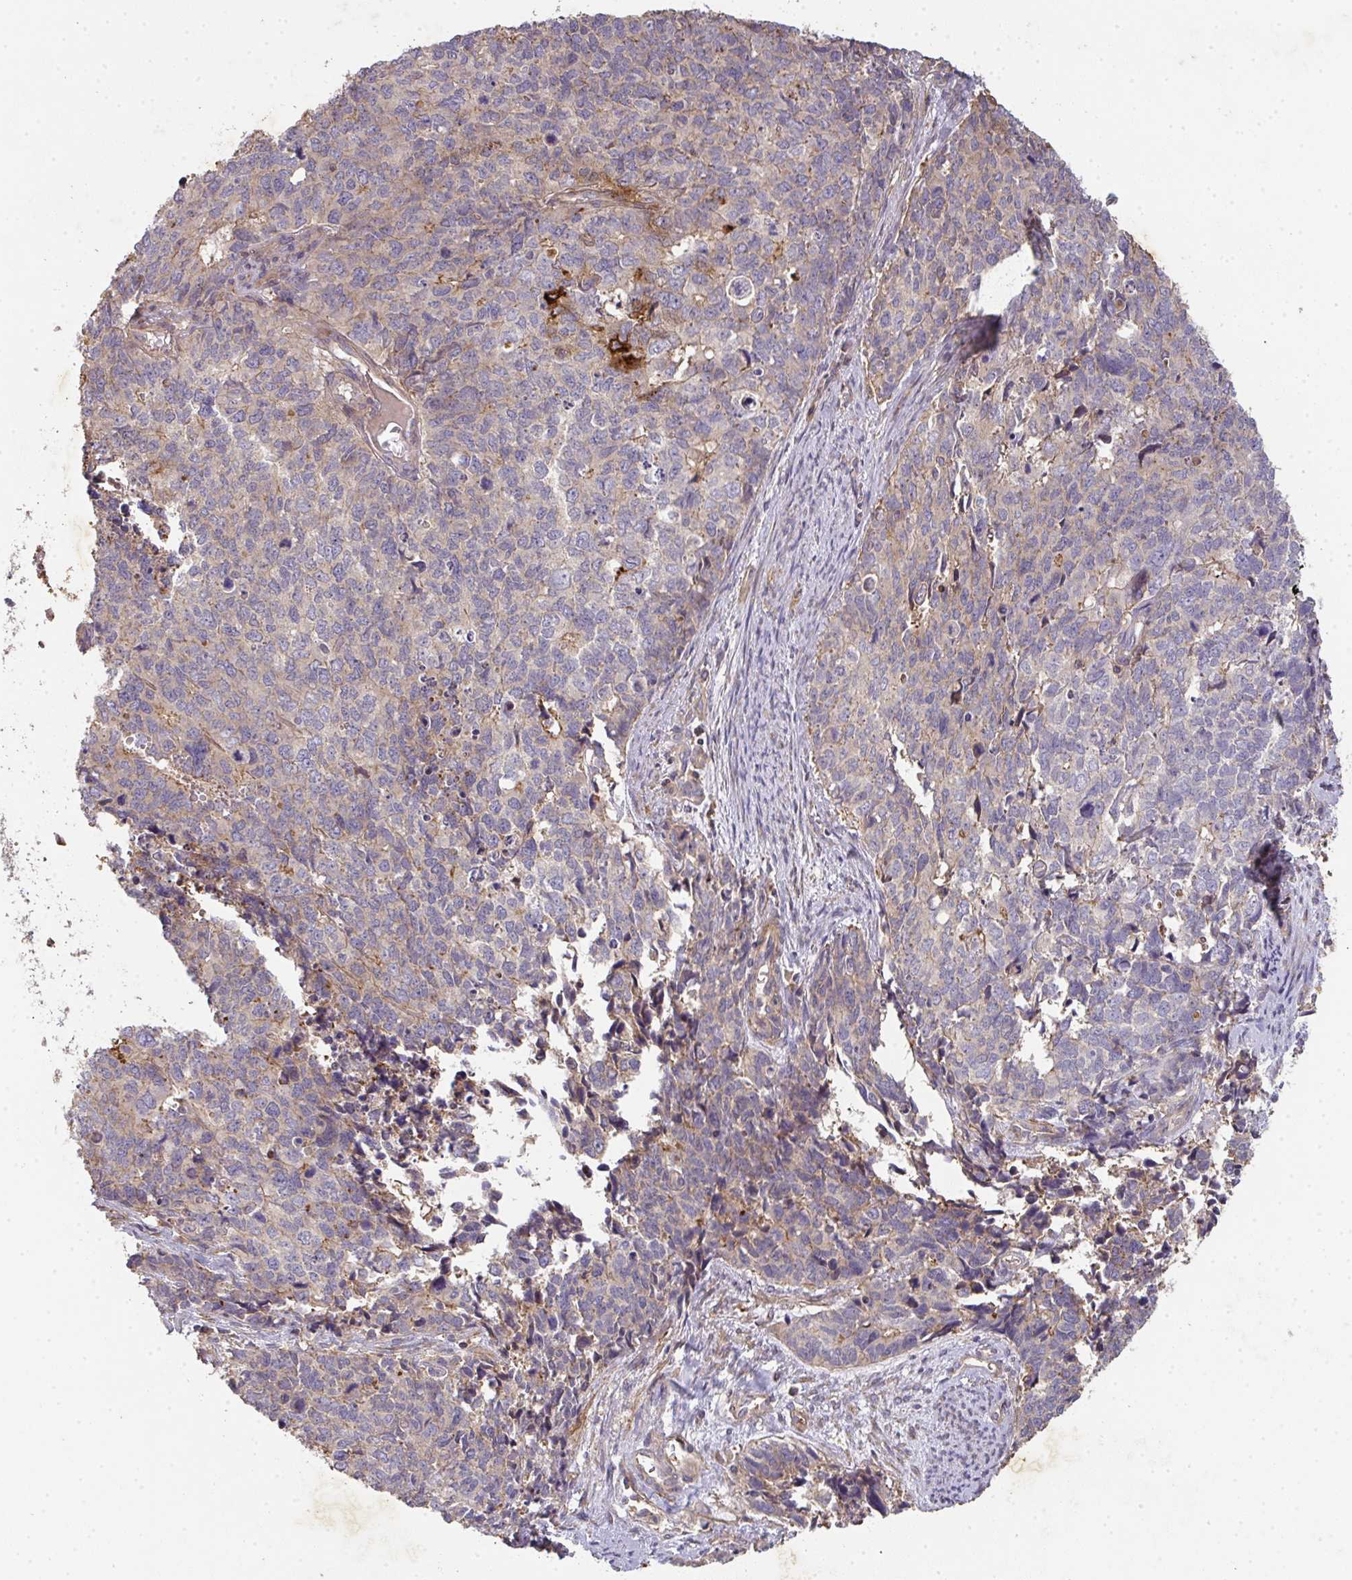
{"staining": {"intensity": "weak", "quantity": "25%-75%", "location": "cytoplasmic/membranous"}, "tissue": "cervical cancer", "cell_type": "Tumor cells", "image_type": "cancer", "snomed": [{"axis": "morphology", "description": "Adenocarcinoma, NOS"}, {"axis": "topography", "description": "Cervix"}], "caption": "A low amount of weak cytoplasmic/membranous staining is appreciated in approximately 25%-75% of tumor cells in cervical cancer tissue.", "gene": "TNMD", "patient": {"sex": "female", "age": 63}}